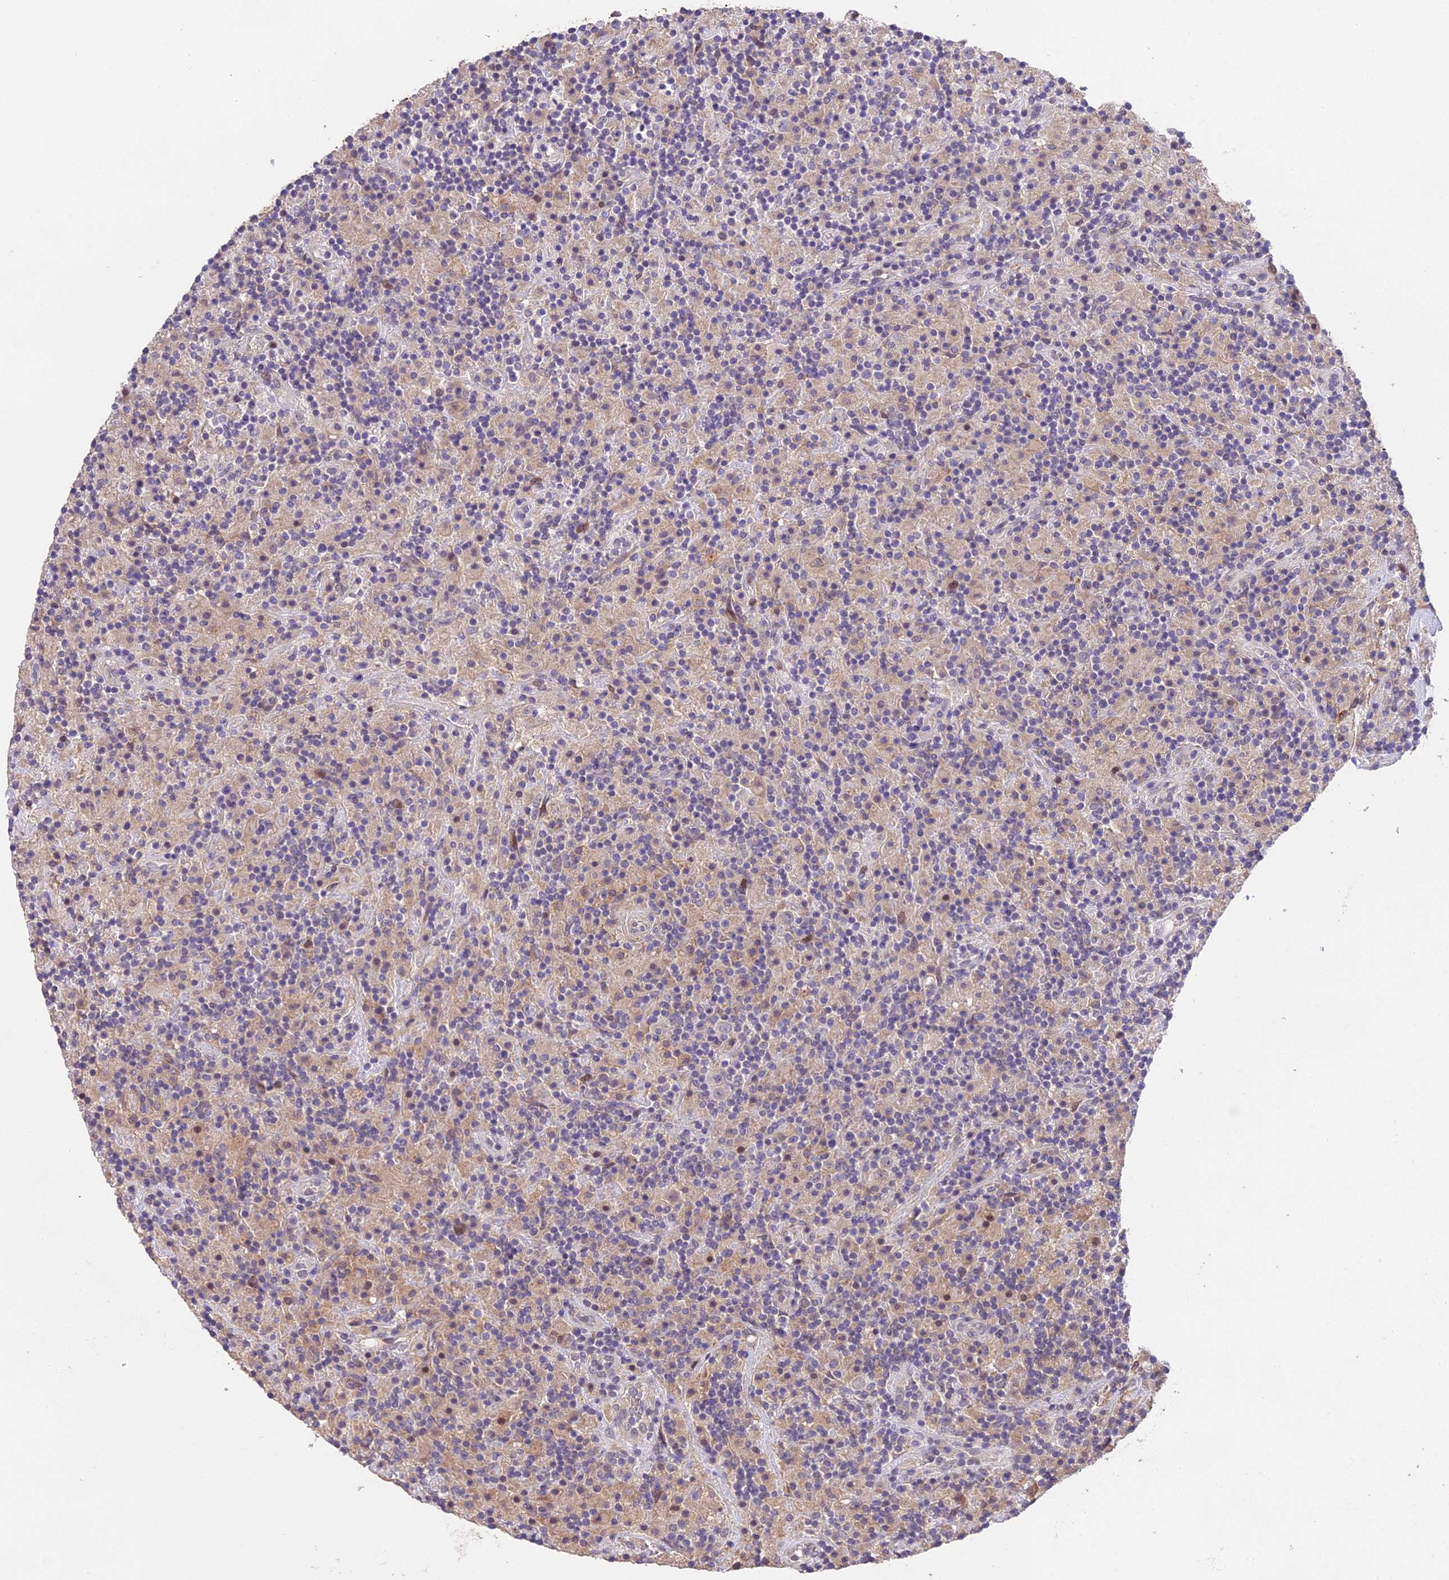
{"staining": {"intensity": "negative", "quantity": "none", "location": "none"}, "tissue": "lymphoma", "cell_type": "Tumor cells", "image_type": "cancer", "snomed": [{"axis": "morphology", "description": "Hodgkin's disease, NOS"}, {"axis": "topography", "description": "Lymph node"}], "caption": "The image demonstrates no staining of tumor cells in Hodgkin's disease.", "gene": "PUS10", "patient": {"sex": "male", "age": 70}}